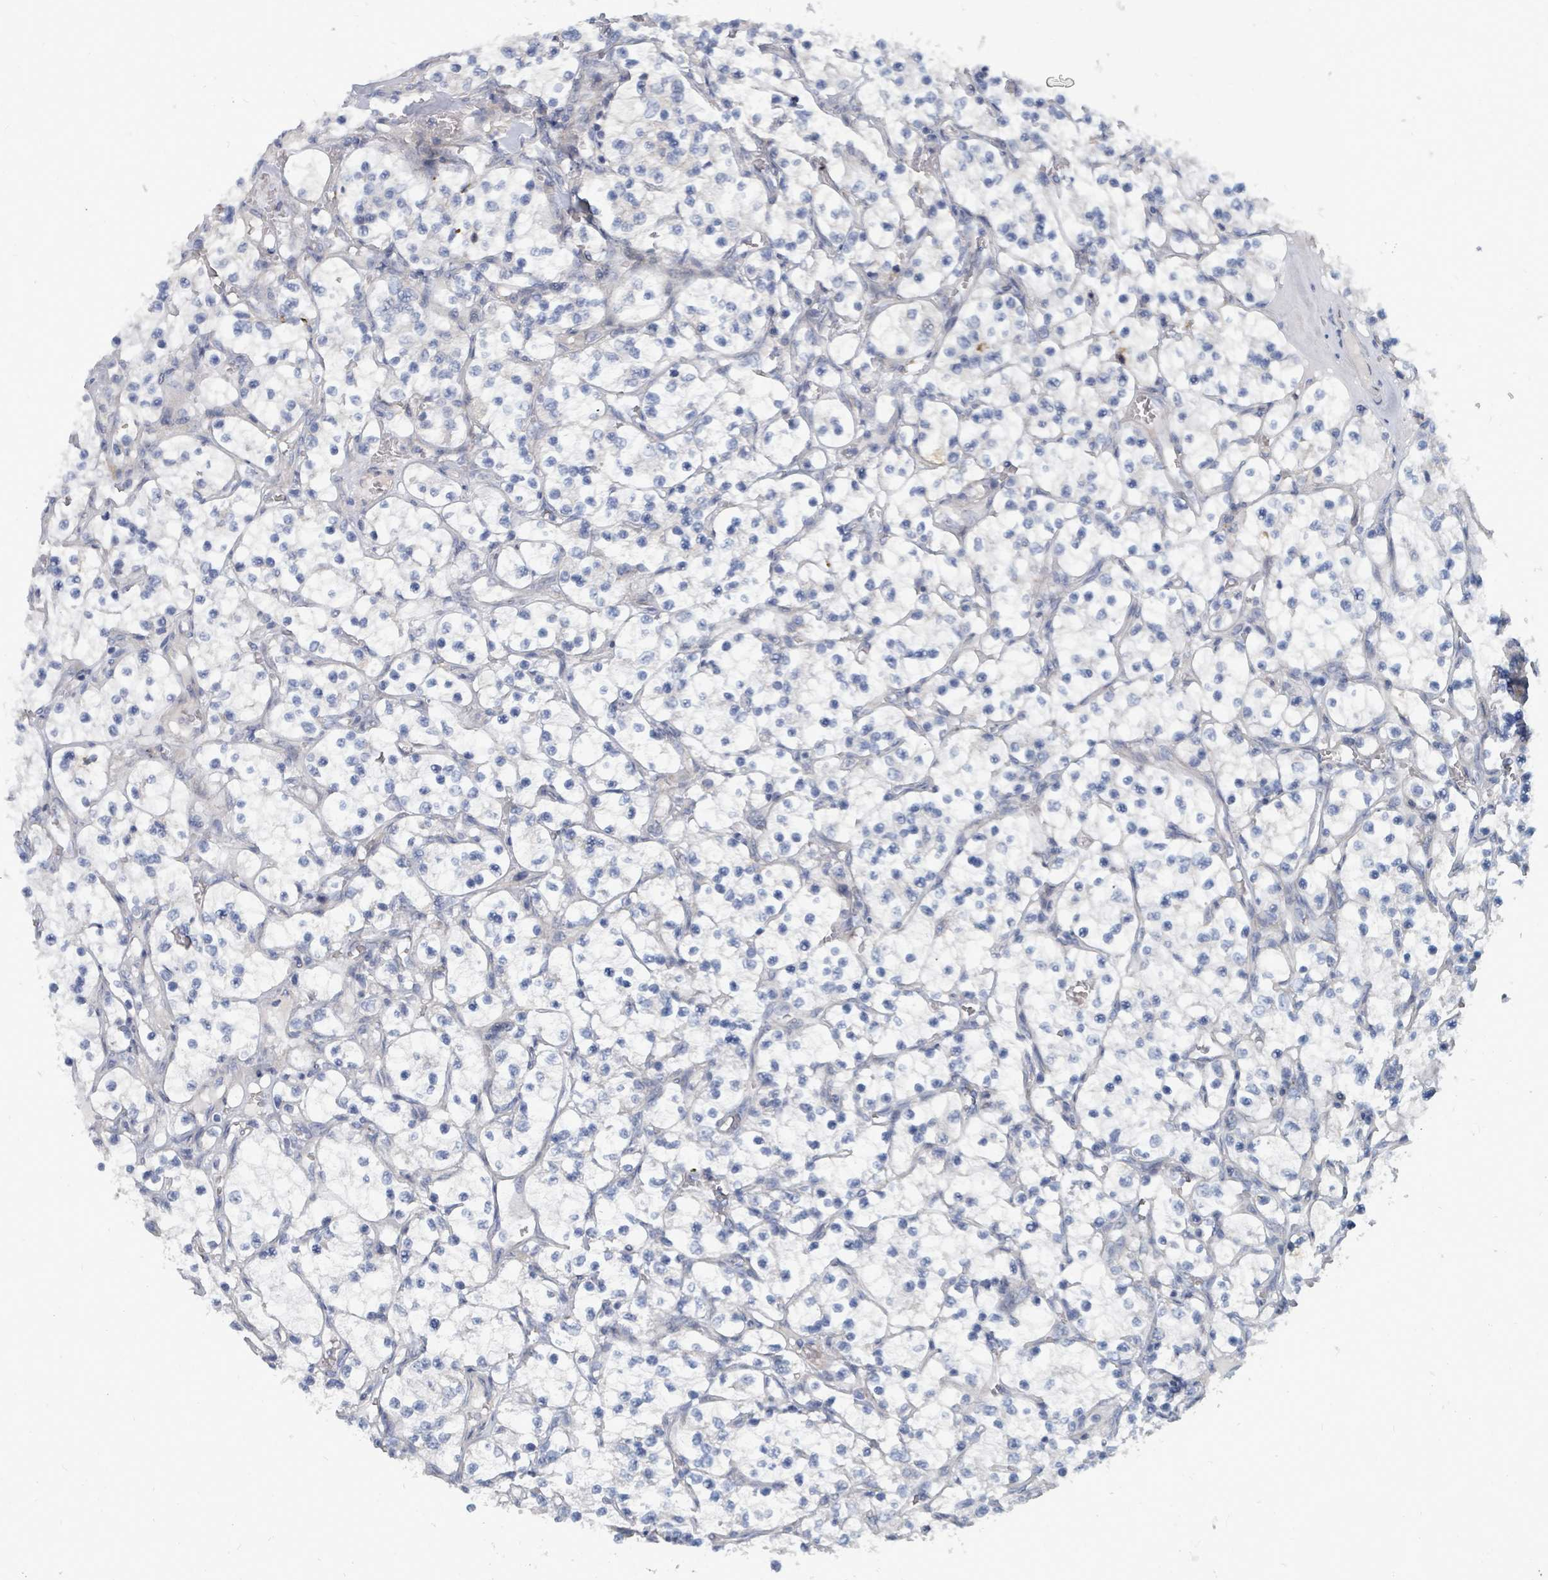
{"staining": {"intensity": "negative", "quantity": "none", "location": "none"}, "tissue": "renal cancer", "cell_type": "Tumor cells", "image_type": "cancer", "snomed": [{"axis": "morphology", "description": "Adenocarcinoma, NOS"}, {"axis": "topography", "description": "Kidney"}], "caption": "There is no significant positivity in tumor cells of renal adenocarcinoma.", "gene": "TRDMT1", "patient": {"sex": "female", "age": 69}}